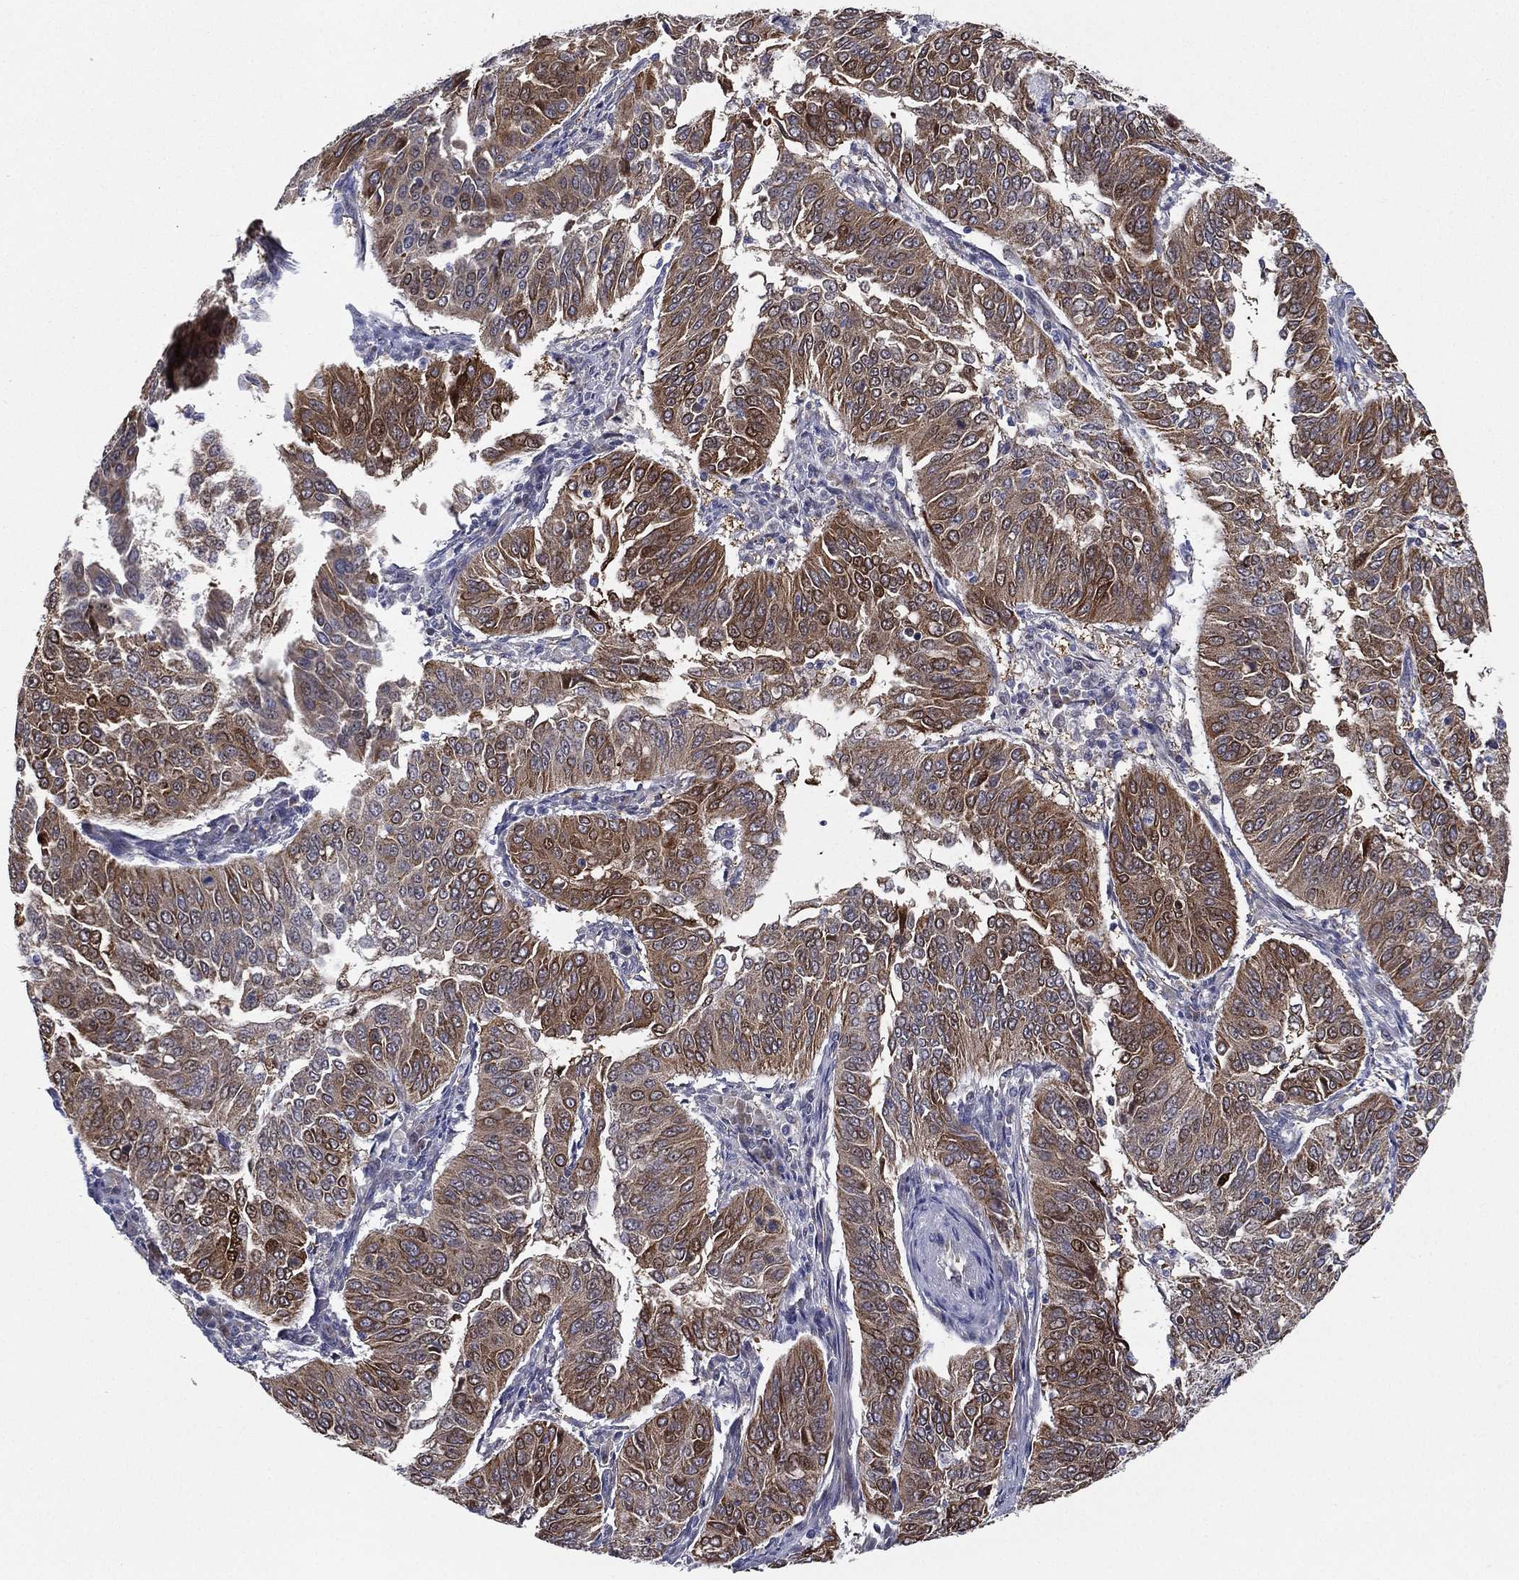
{"staining": {"intensity": "moderate", "quantity": ">75%", "location": "cytoplasmic/membranous"}, "tissue": "cervical cancer", "cell_type": "Tumor cells", "image_type": "cancer", "snomed": [{"axis": "morphology", "description": "Normal tissue, NOS"}, {"axis": "morphology", "description": "Squamous cell carcinoma, NOS"}, {"axis": "topography", "description": "Cervix"}], "caption": "Approximately >75% of tumor cells in human cervical cancer (squamous cell carcinoma) exhibit moderate cytoplasmic/membranous protein expression as visualized by brown immunohistochemical staining.", "gene": "KAT14", "patient": {"sex": "female", "age": 39}}